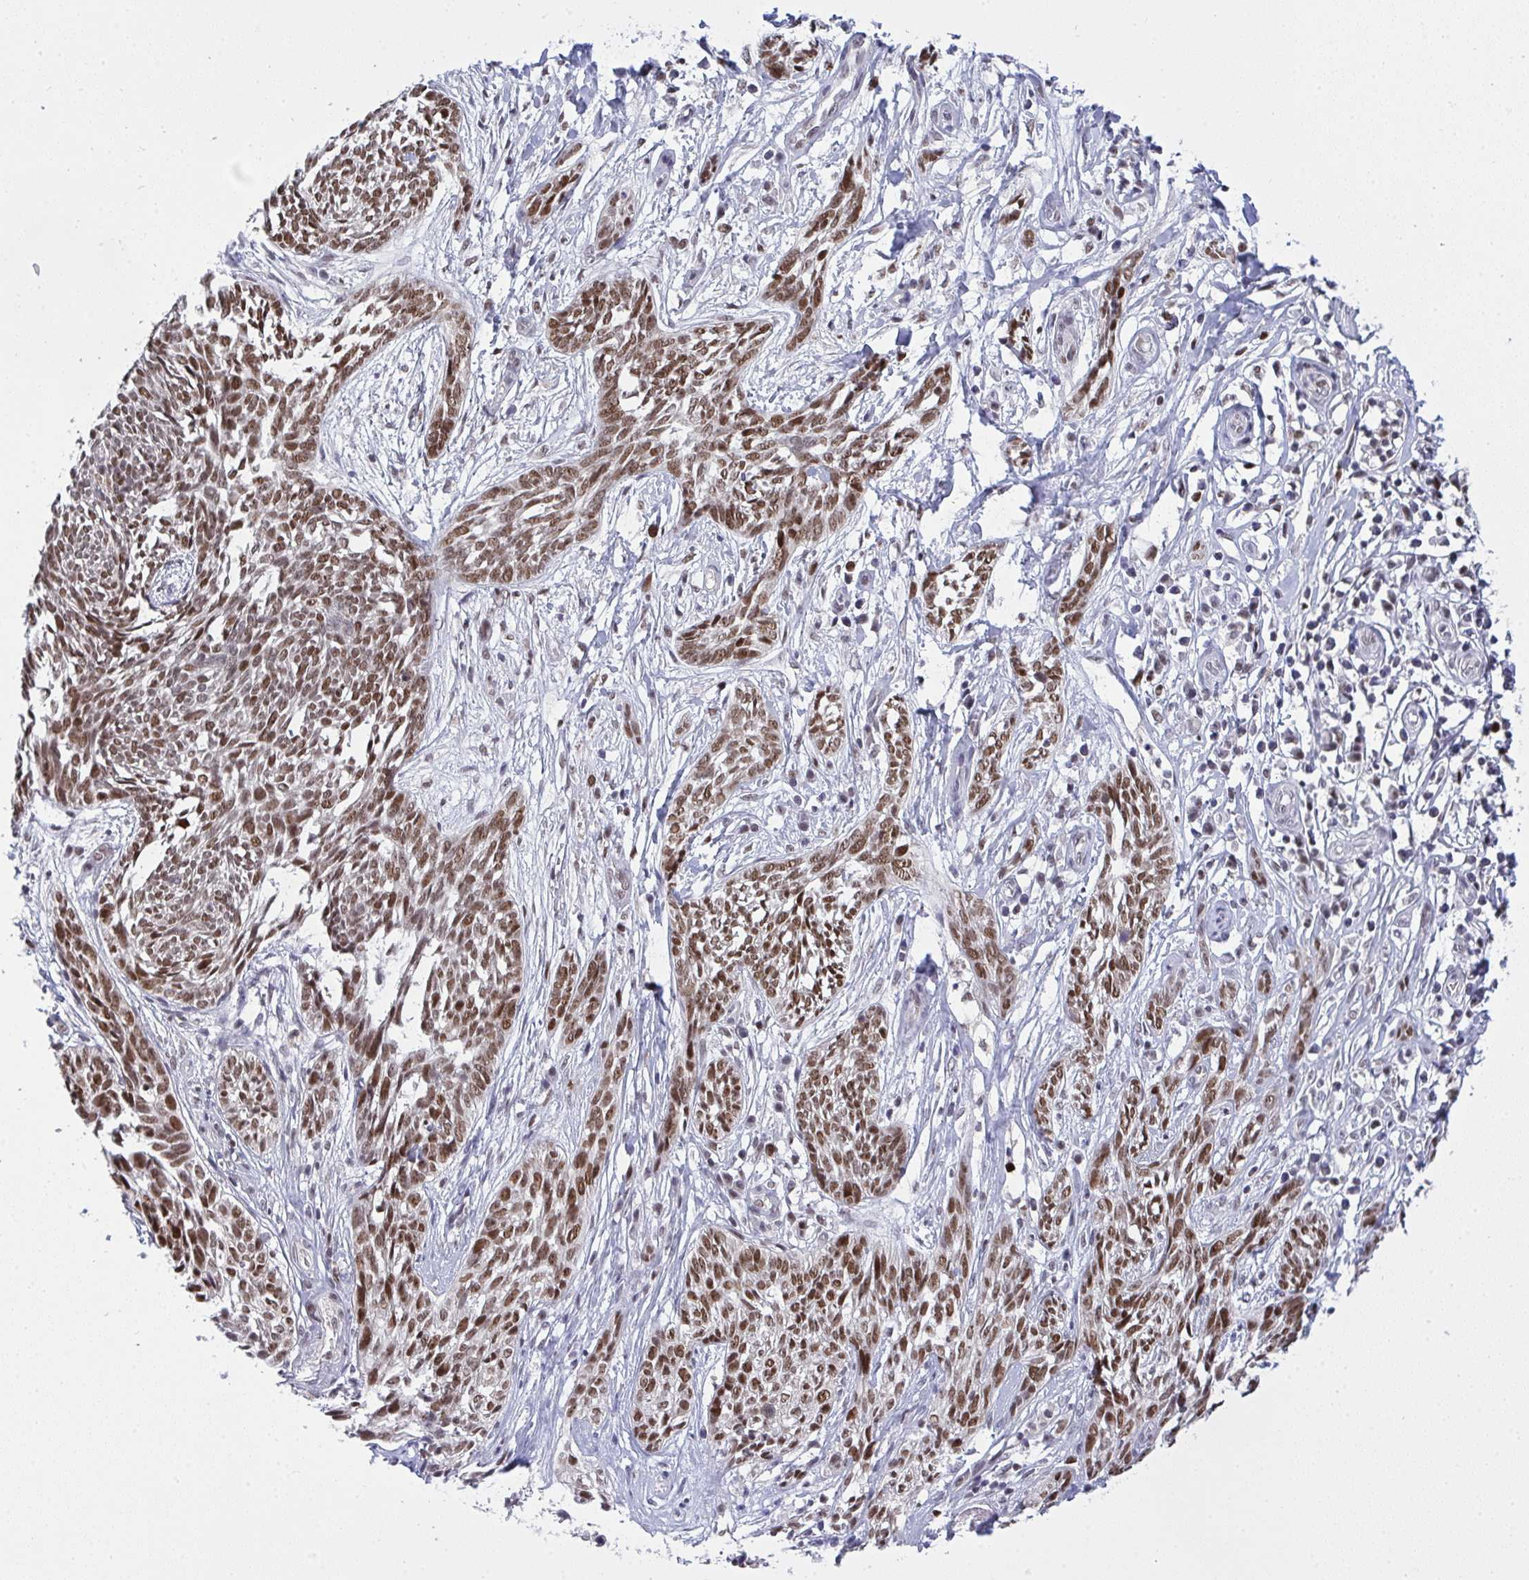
{"staining": {"intensity": "moderate", "quantity": ">75%", "location": "nuclear"}, "tissue": "skin cancer", "cell_type": "Tumor cells", "image_type": "cancer", "snomed": [{"axis": "morphology", "description": "Basal cell carcinoma"}, {"axis": "topography", "description": "Skin"}, {"axis": "topography", "description": "Skin, foot"}], "caption": "A medium amount of moderate nuclear positivity is identified in about >75% of tumor cells in skin cancer (basal cell carcinoma) tissue.", "gene": "RFC4", "patient": {"sex": "female", "age": 86}}